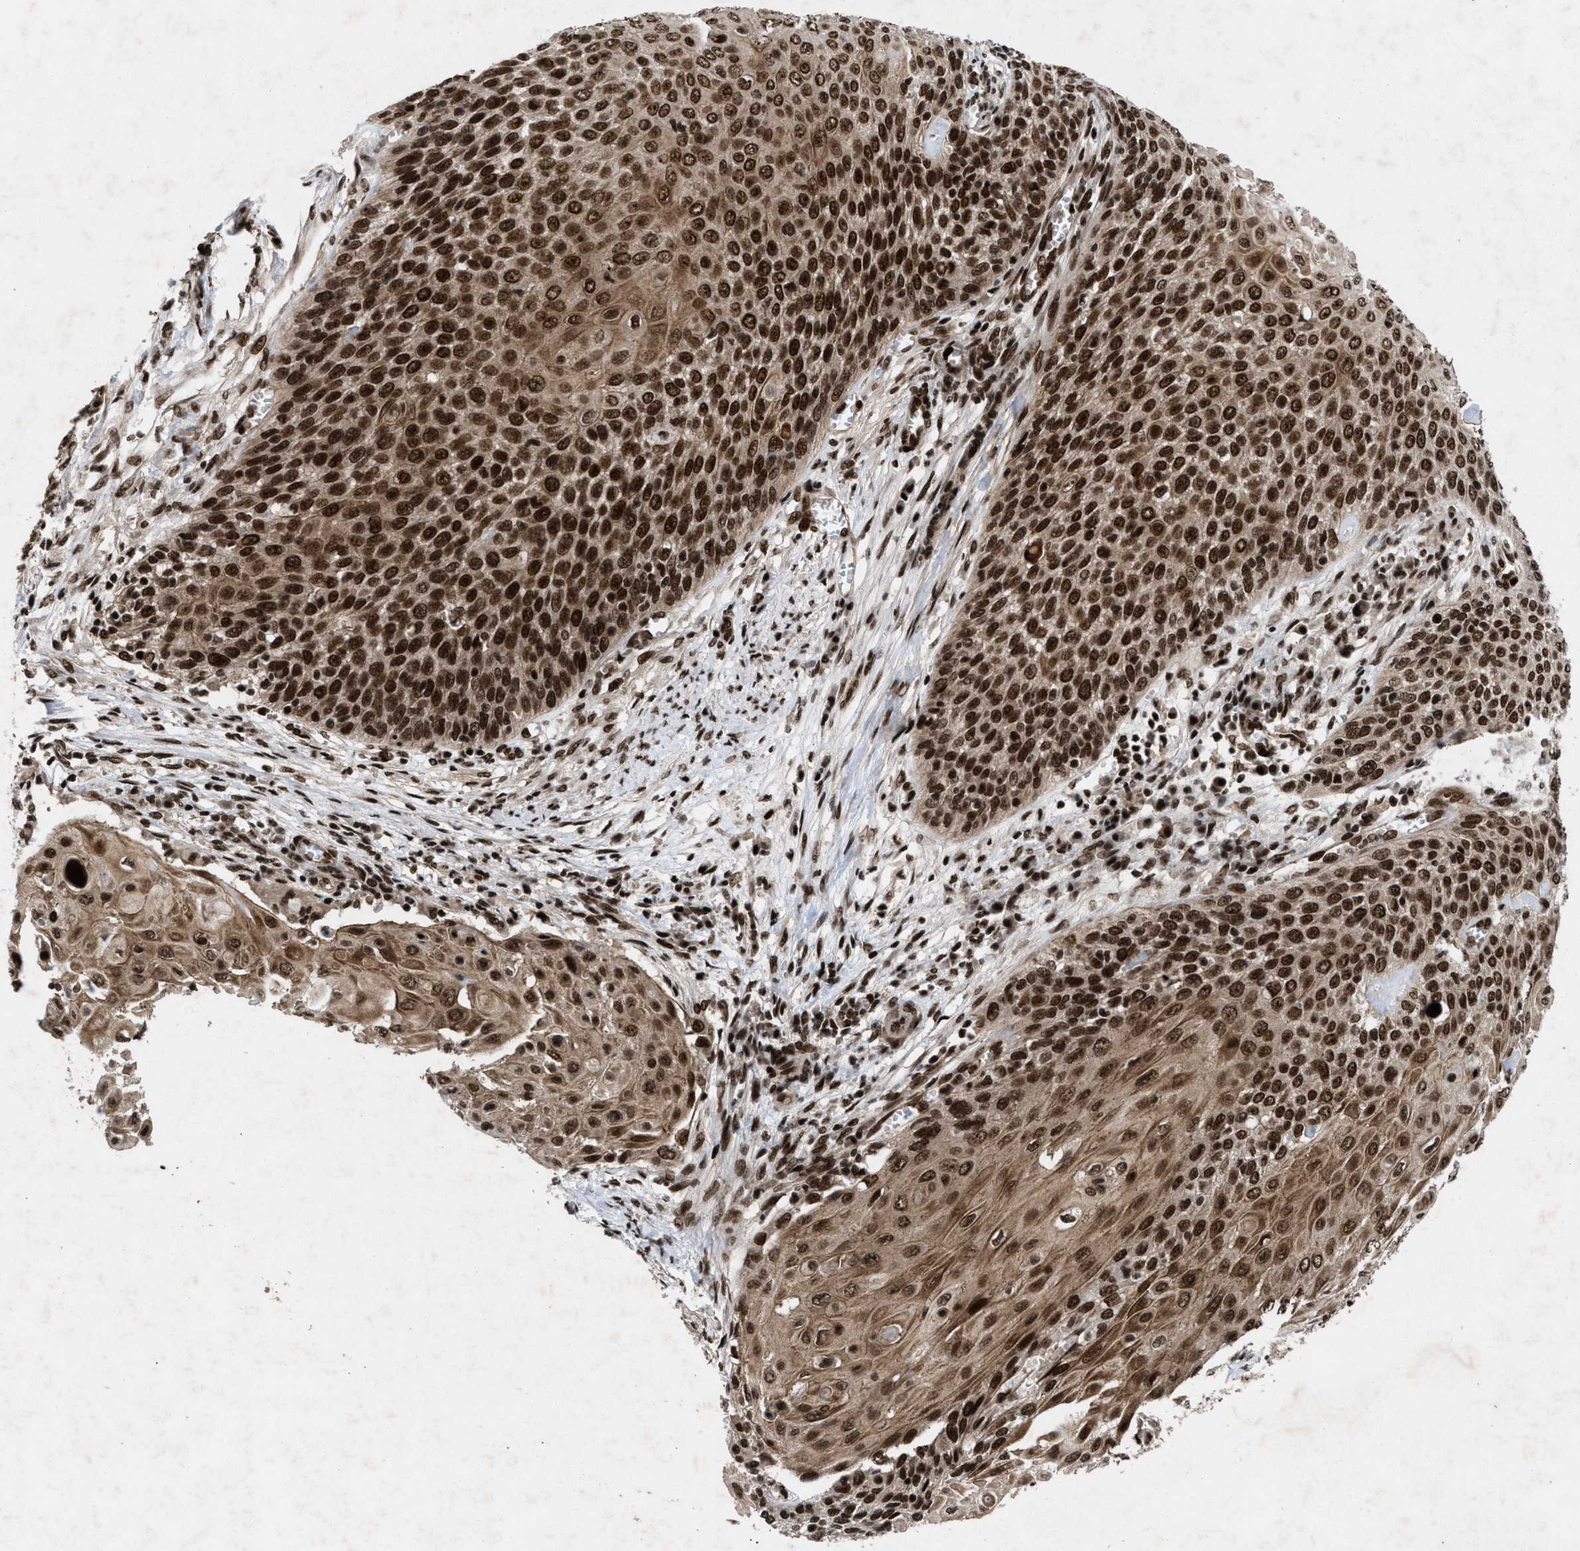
{"staining": {"intensity": "strong", "quantity": ">75%", "location": "cytoplasmic/membranous,nuclear"}, "tissue": "cervical cancer", "cell_type": "Tumor cells", "image_type": "cancer", "snomed": [{"axis": "morphology", "description": "Squamous cell carcinoma, NOS"}, {"axis": "topography", "description": "Cervix"}], "caption": "Brown immunohistochemical staining in human cervical cancer (squamous cell carcinoma) exhibits strong cytoplasmic/membranous and nuclear positivity in about >75% of tumor cells.", "gene": "WIZ", "patient": {"sex": "female", "age": 39}}